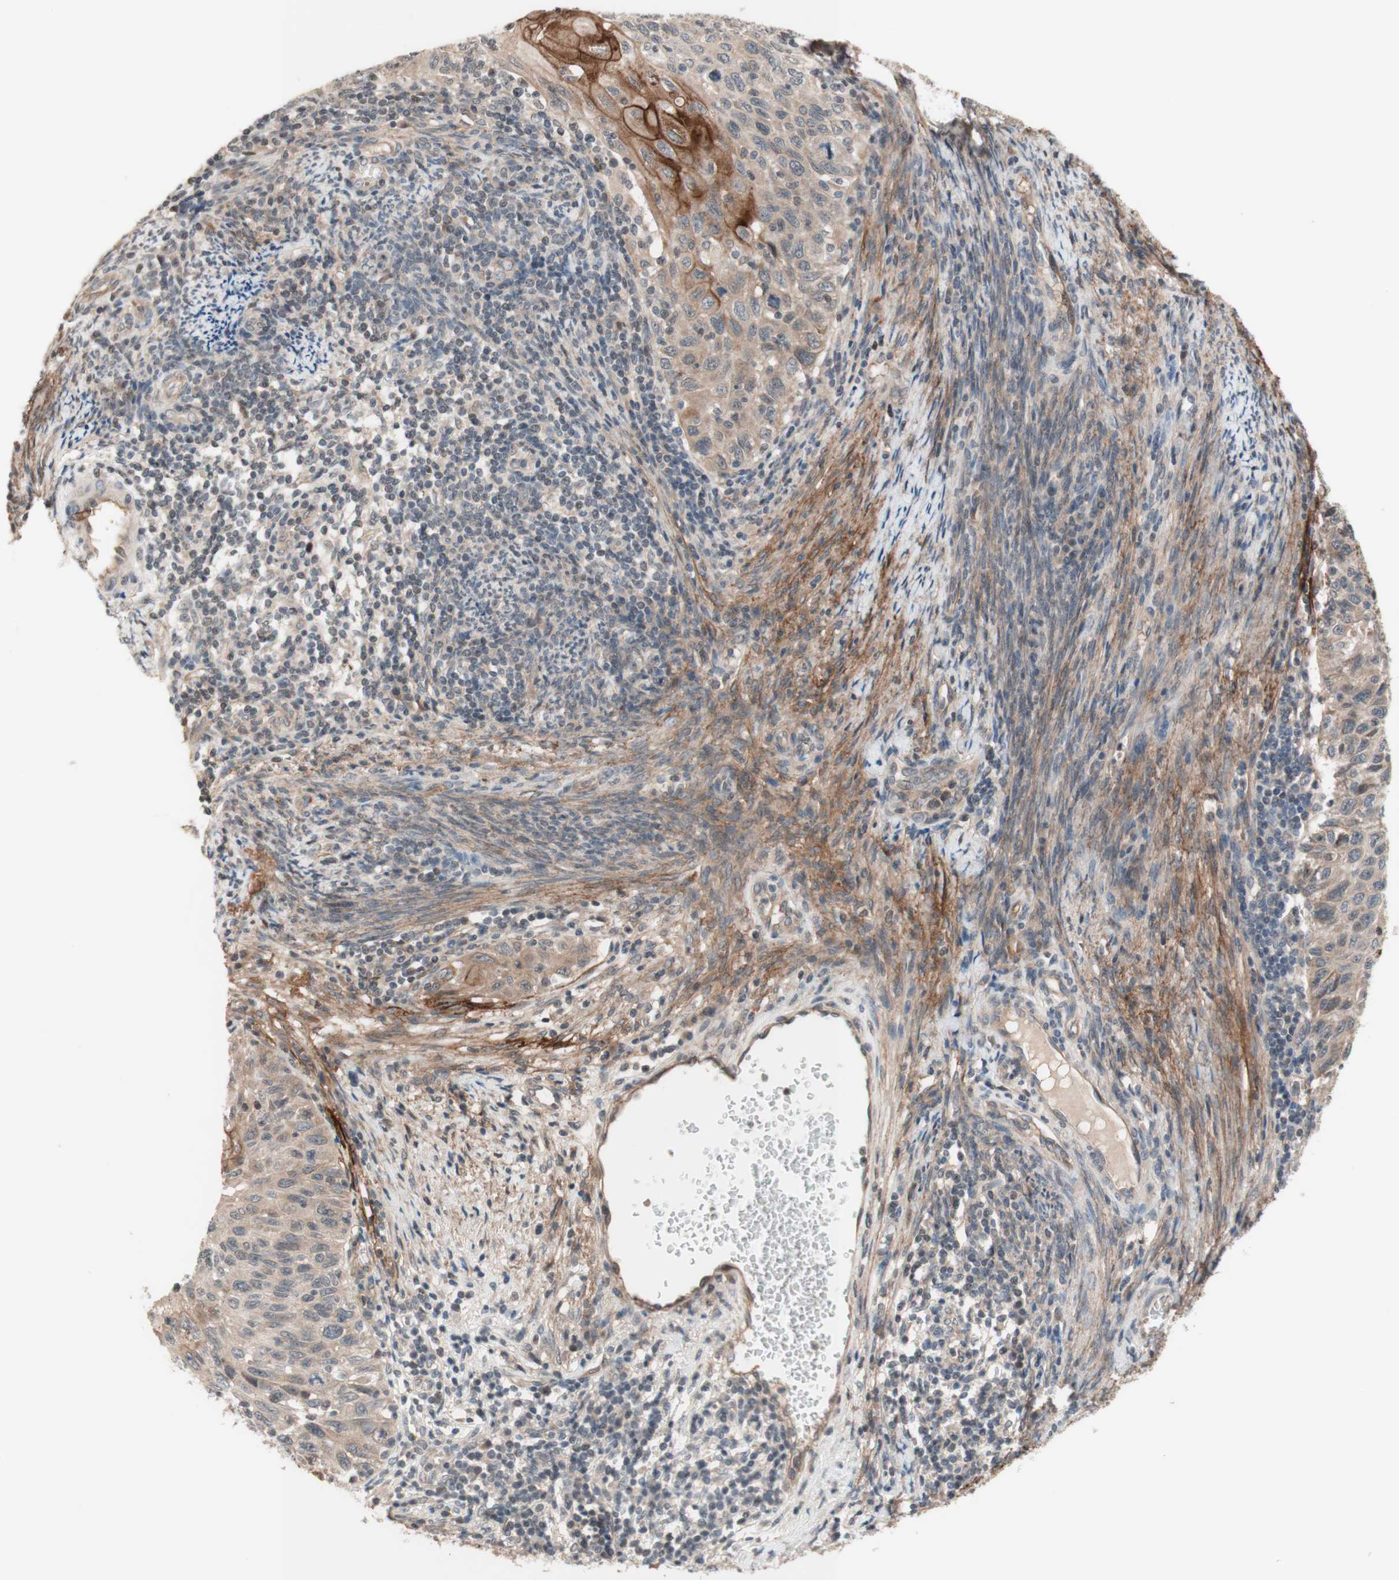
{"staining": {"intensity": "strong", "quantity": "<25%", "location": "cytoplasmic/membranous"}, "tissue": "cervical cancer", "cell_type": "Tumor cells", "image_type": "cancer", "snomed": [{"axis": "morphology", "description": "Squamous cell carcinoma, NOS"}, {"axis": "topography", "description": "Cervix"}], "caption": "High-magnification brightfield microscopy of cervical squamous cell carcinoma stained with DAB (brown) and counterstained with hematoxylin (blue). tumor cells exhibit strong cytoplasmic/membranous expression is present in about<25% of cells. (IHC, brightfield microscopy, high magnification).", "gene": "CD55", "patient": {"sex": "female", "age": 70}}